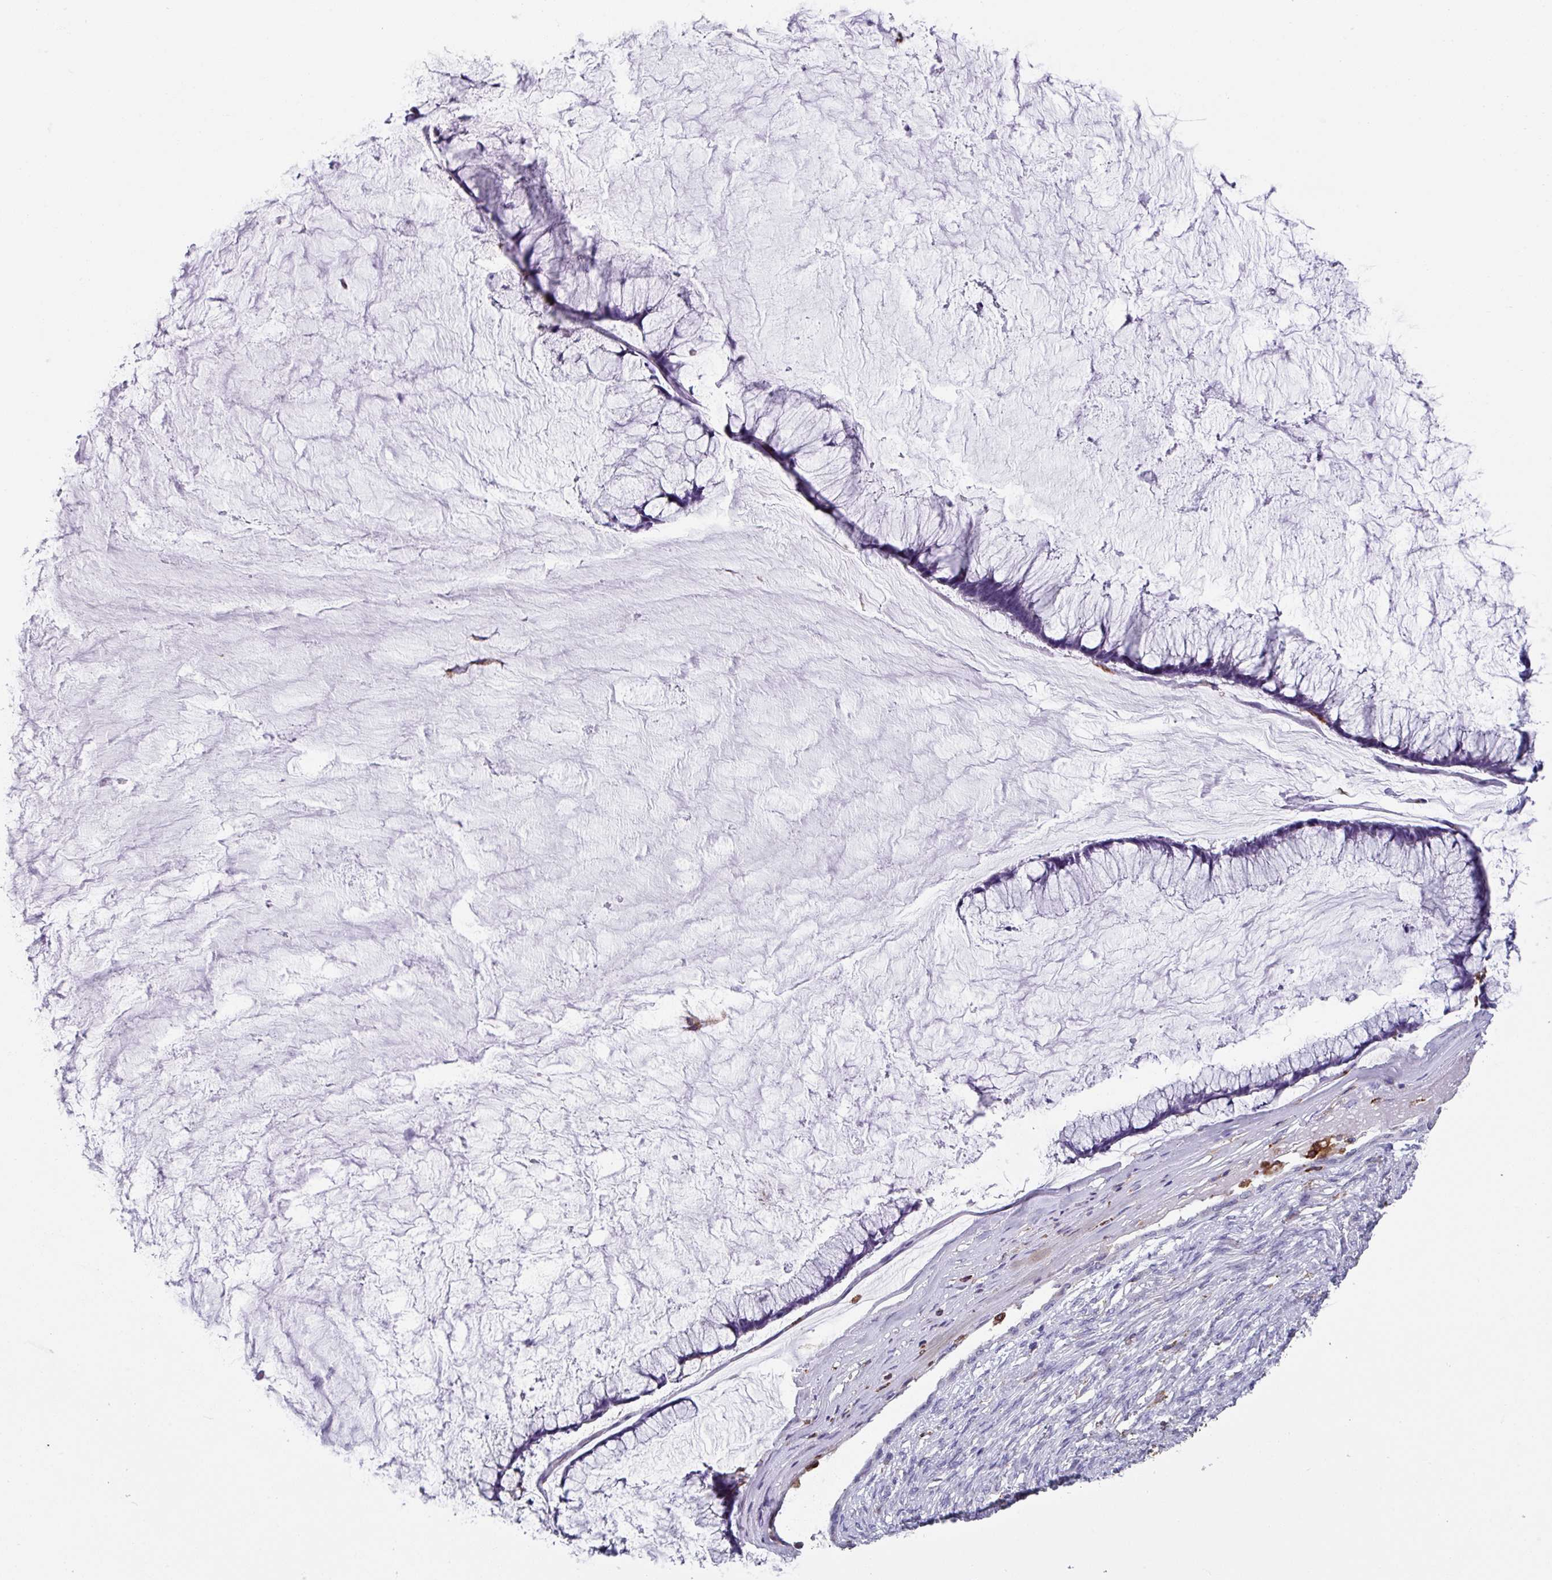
{"staining": {"intensity": "negative", "quantity": "none", "location": "none"}, "tissue": "ovarian cancer", "cell_type": "Tumor cells", "image_type": "cancer", "snomed": [{"axis": "morphology", "description": "Cystadenocarcinoma, mucinous, NOS"}, {"axis": "topography", "description": "Ovary"}], "caption": "A micrograph of human ovarian cancer is negative for staining in tumor cells.", "gene": "EXOSC5", "patient": {"sex": "female", "age": 42}}